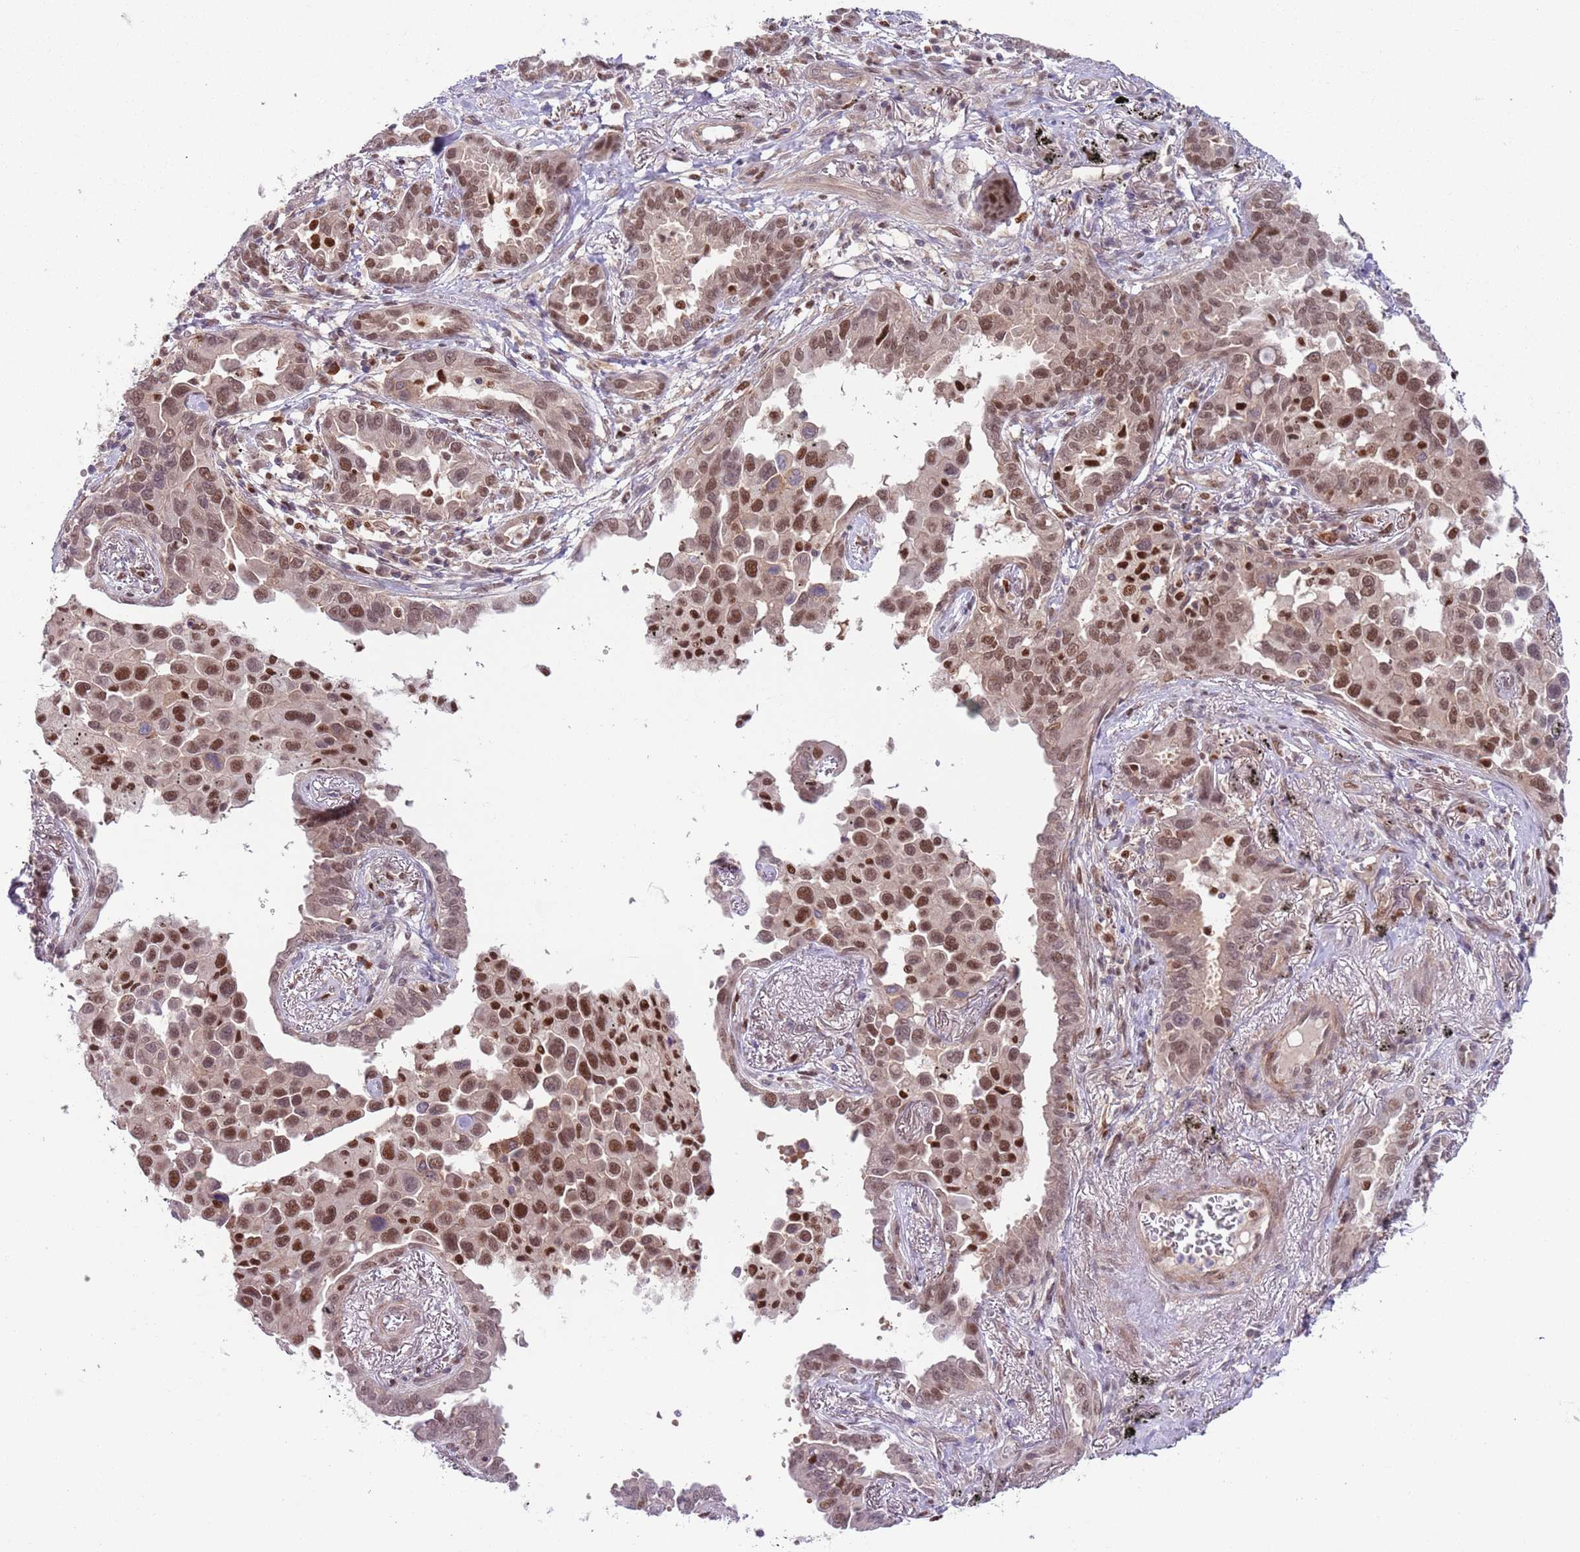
{"staining": {"intensity": "moderate", "quantity": ">75%", "location": "nuclear"}, "tissue": "lung cancer", "cell_type": "Tumor cells", "image_type": "cancer", "snomed": [{"axis": "morphology", "description": "Adenocarcinoma, NOS"}, {"axis": "topography", "description": "Lung"}], "caption": "Immunohistochemistry of human lung cancer (adenocarcinoma) reveals medium levels of moderate nuclear expression in about >75% of tumor cells.", "gene": "RMND5B", "patient": {"sex": "male", "age": 67}}